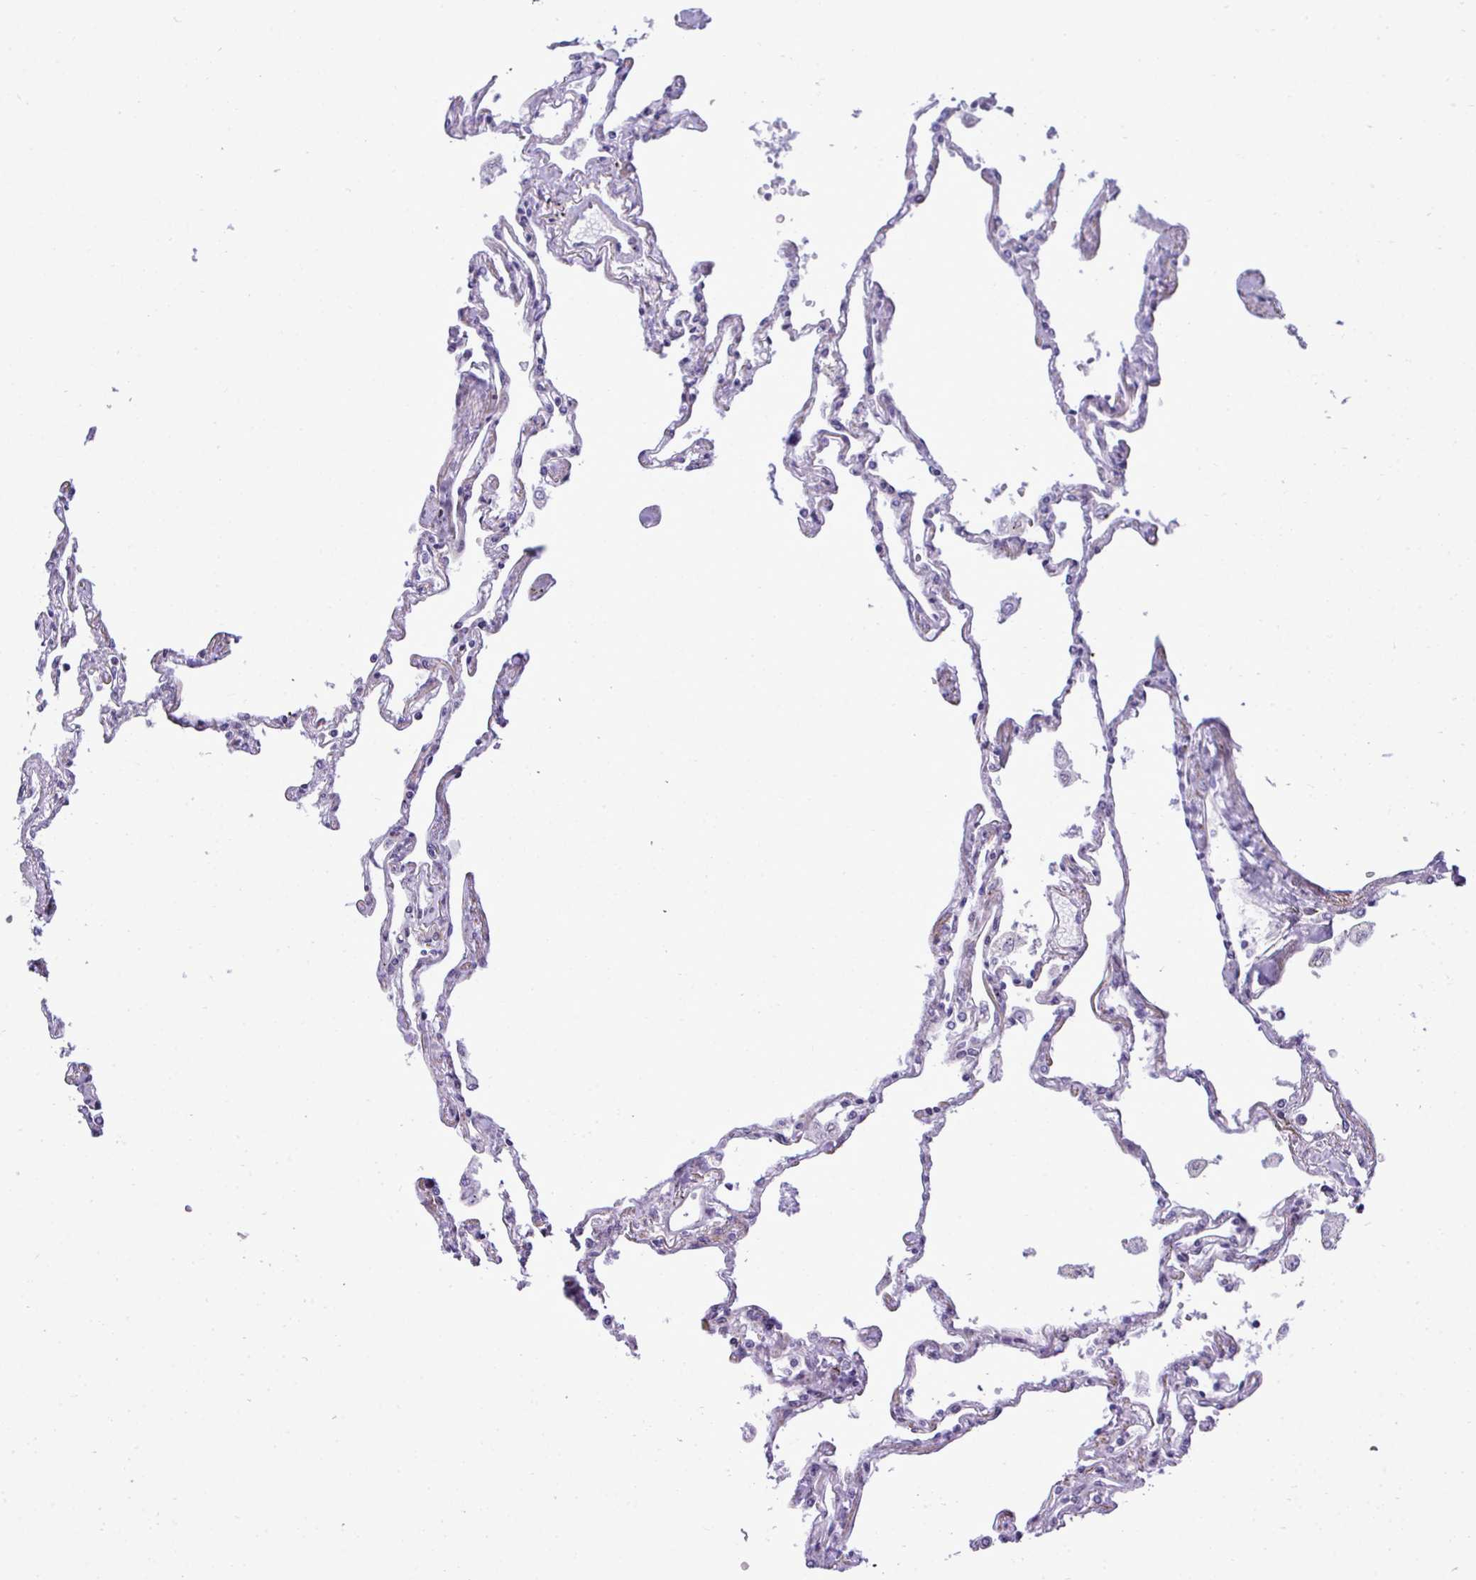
{"staining": {"intensity": "moderate", "quantity": "<25%", "location": "cytoplasmic/membranous,nuclear"}, "tissue": "lung", "cell_type": "Alveolar cells", "image_type": "normal", "snomed": [{"axis": "morphology", "description": "Normal tissue, NOS"}, {"axis": "topography", "description": "Lung"}], "caption": "Moderate cytoplasmic/membranous,nuclear staining for a protein is appreciated in about <25% of alveolar cells of benign lung using immunohistochemistry (IHC).", "gene": "CASTOR2", "patient": {"sex": "female", "age": 67}}